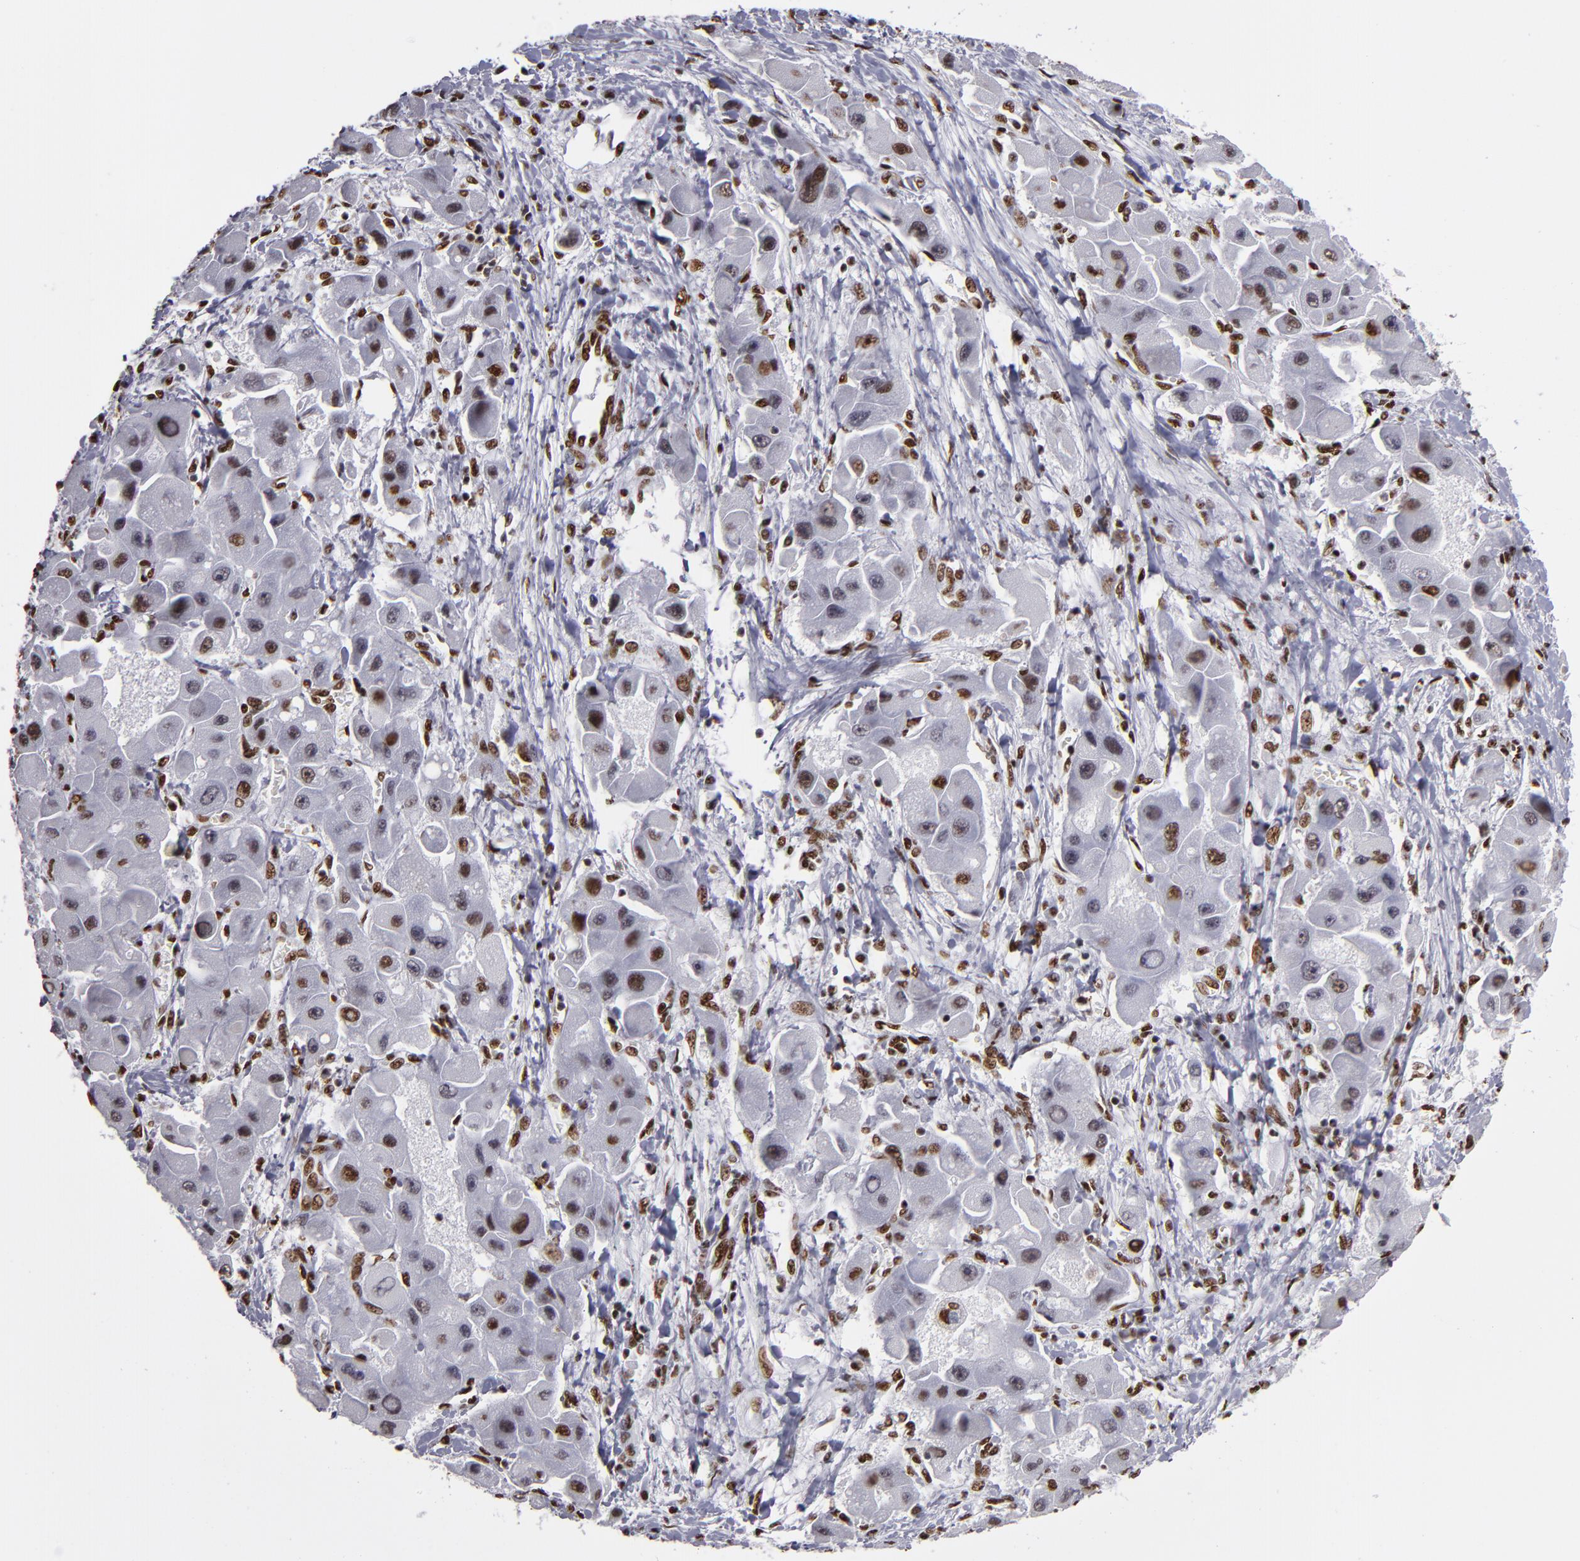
{"staining": {"intensity": "moderate", "quantity": ">75%", "location": "nuclear"}, "tissue": "liver cancer", "cell_type": "Tumor cells", "image_type": "cancer", "snomed": [{"axis": "morphology", "description": "Carcinoma, Hepatocellular, NOS"}, {"axis": "topography", "description": "Liver"}], "caption": "Human liver cancer (hepatocellular carcinoma) stained with a brown dye displays moderate nuclear positive expression in approximately >75% of tumor cells.", "gene": "MRE11", "patient": {"sex": "male", "age": 24}}